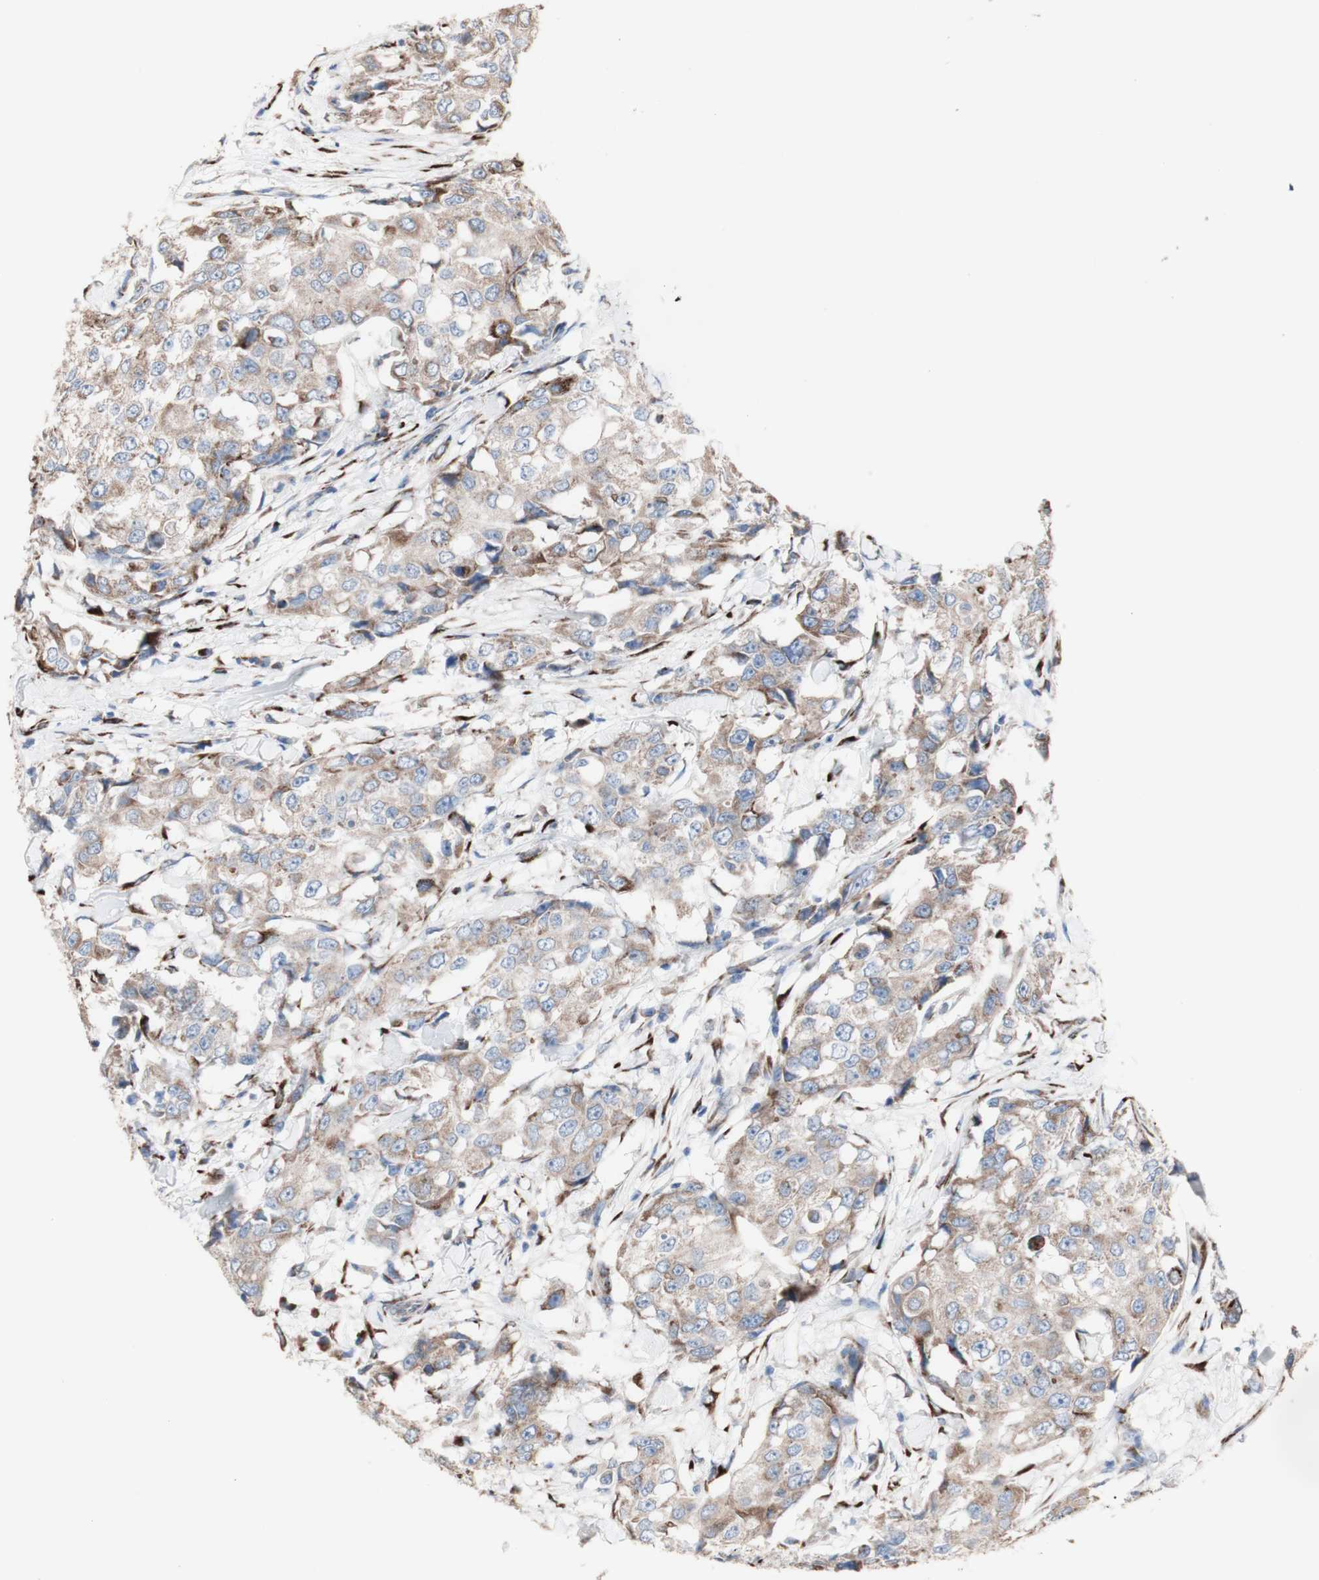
{"staining": {"intensity": "moderate", "quantity": "25%-75%", "location": "cytoplasmic/membranous"}, "tissue": "breast cancer", "cell_type": "Tumor cells", "image_type": "cancer", "snomed": [{"axis": "morphology", "description": "Duct carcinoma"}, {"axis": "topography", "description": "Breast"}], "caption": "Breast invasive ductal carcinoma stained for a protein demonstrates moderate cytoplasmic/membranous positivity in tumor cells.", "gene": "AGPAT5", "patient": {"sex": "female", "age": 27}}